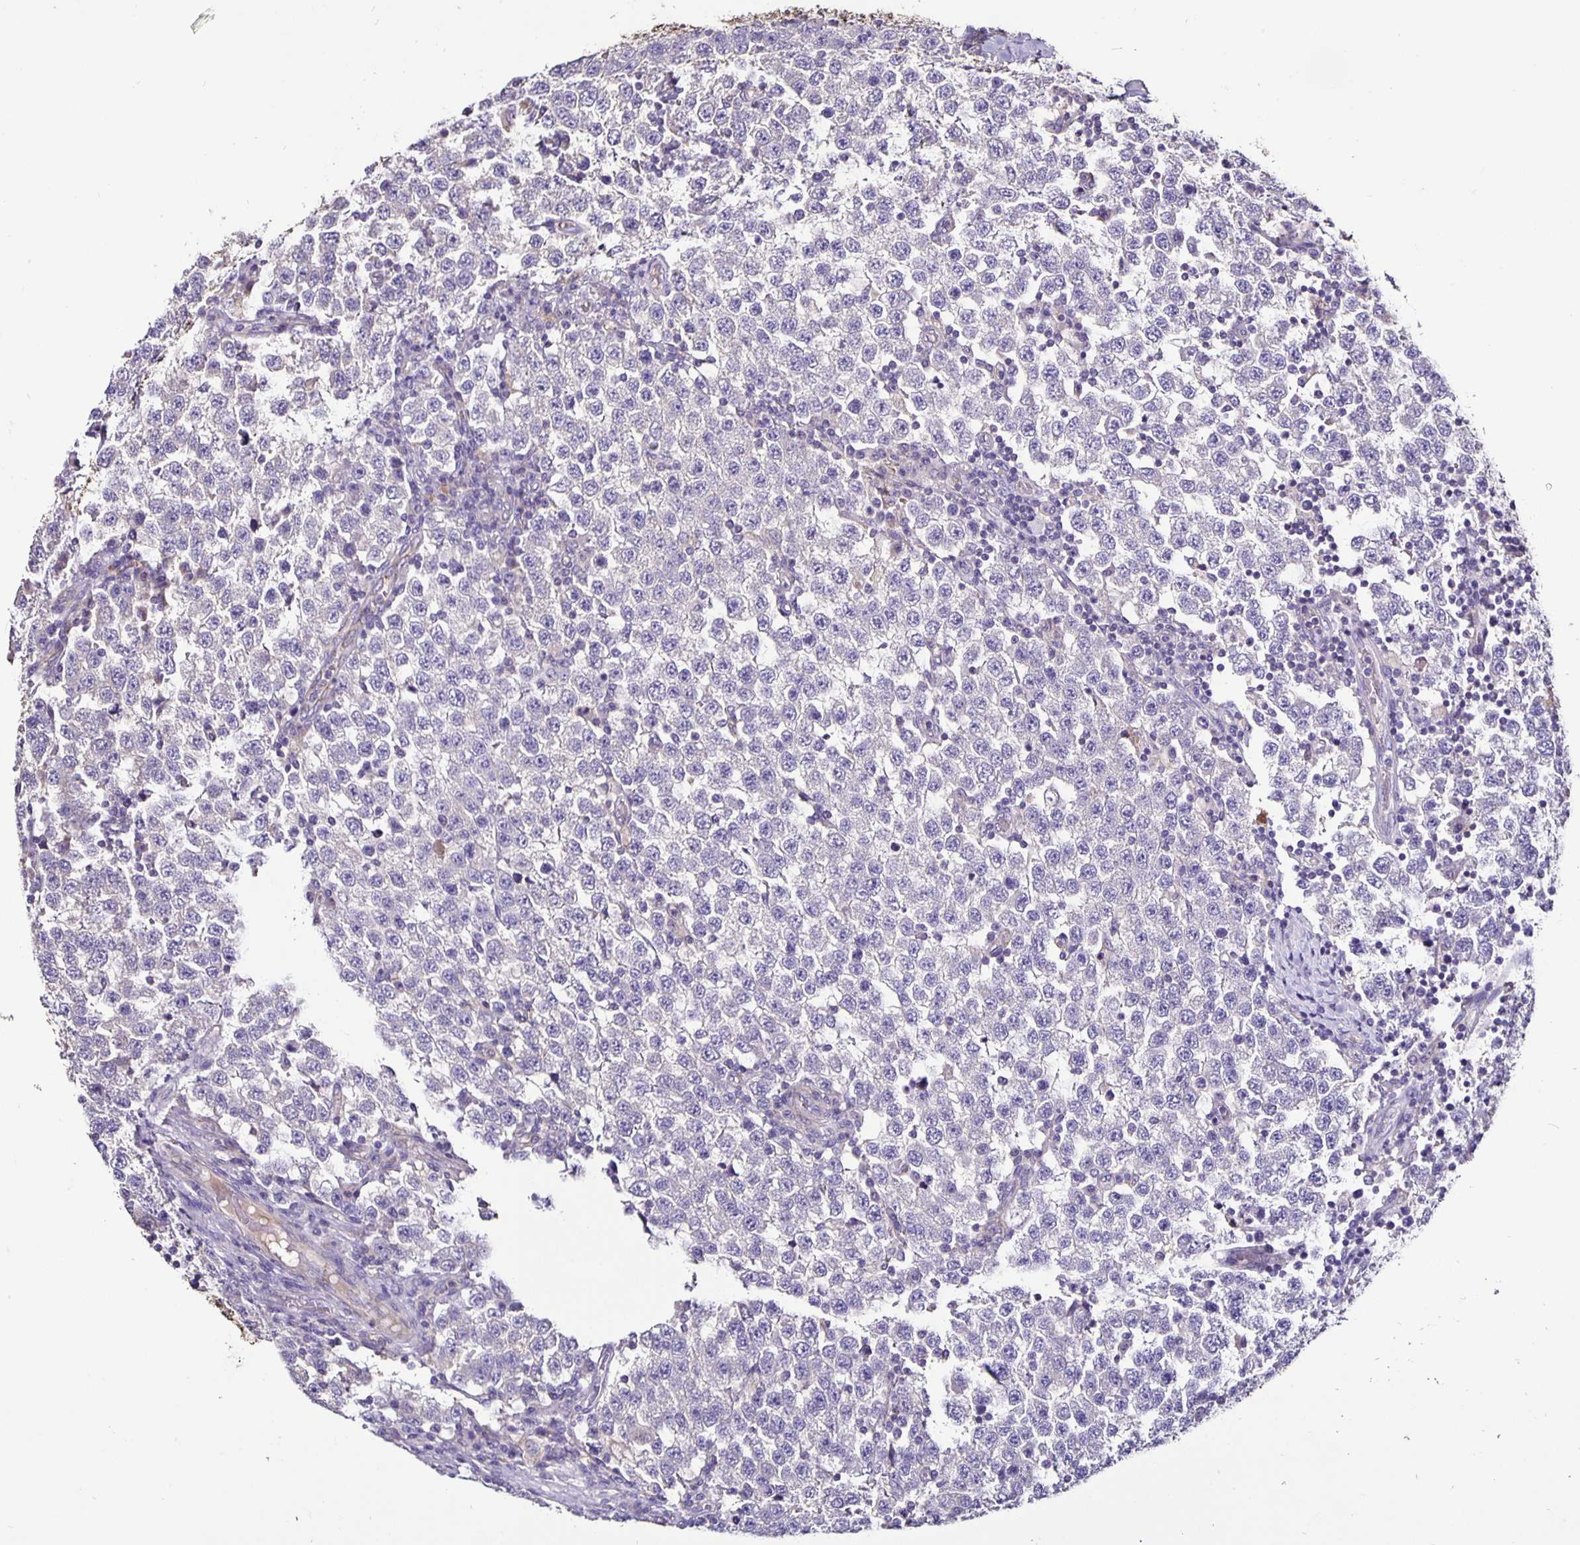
{"staining": {"intensity": "negative", "quantity": "none", "location": "none"}, "tissue": "testis cancer", "cell_type": "Tumor cells", "image_type": "cancer", "snomed": [{"axis": "morphology", "description": "Seminoma, NOS"}, {"axis": "topography", "description": "Testis"}], "caption": "This is an immunohistochemistry (IHC) micrograph of human seminoma (testis). There is no positivity in tumor cells.", "gene": "FCER1A", "patient": {"sex": "male", "age": 34}}